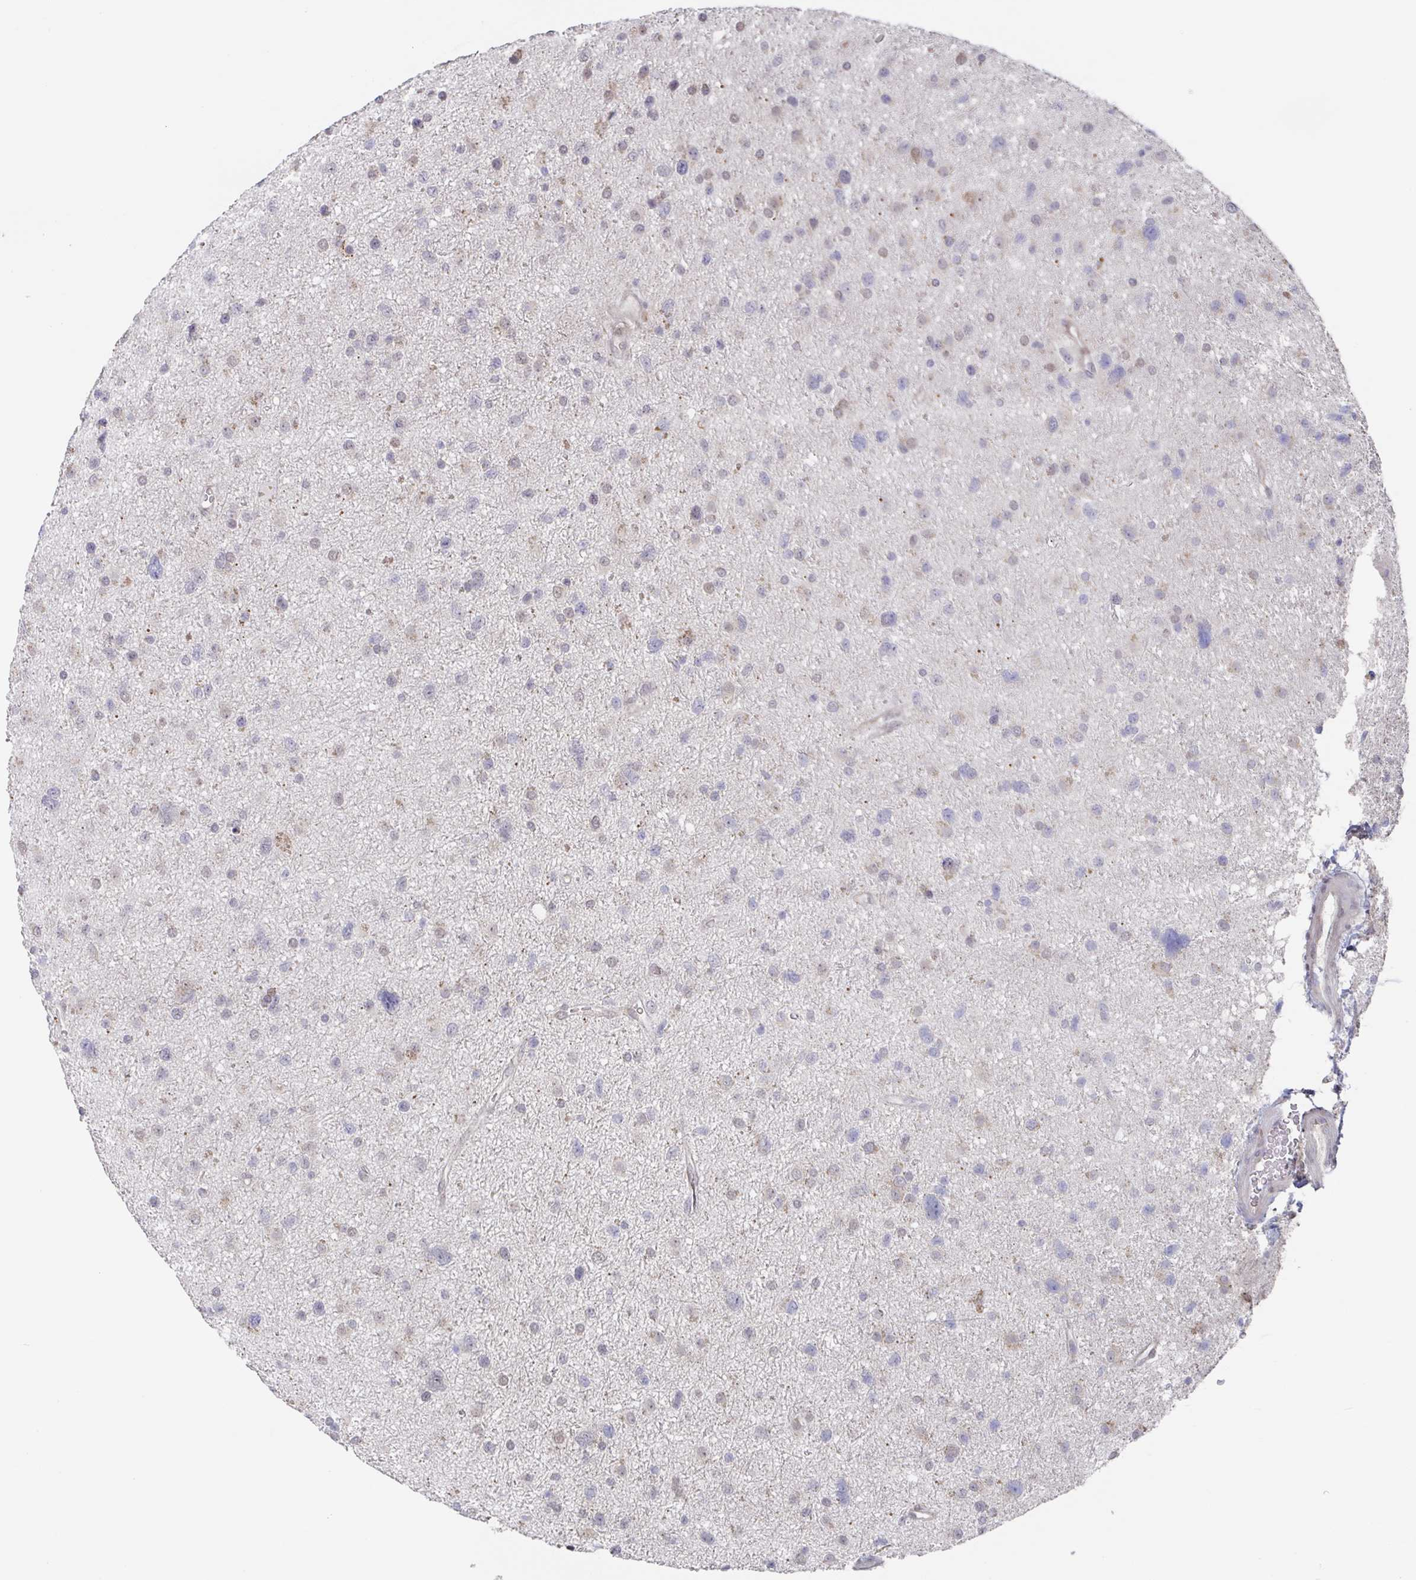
{"staining": {"intensity": "negative", "quantity": "none", "location": "none"}, "tissue": "glioma", "cell_type": "Tumor cells", "image_type": "cancer", "snomed": [{"axis": "morphology", "description": "Glioma, malignant, Low grade"}, {"axis": "topography", "description": "Brain"}], "caption": "Glioma stained for a protein using IHC reveals no staining tumor cells.", "gene": "POU2F3", "patient": {"sex": "female", "age": 55}}